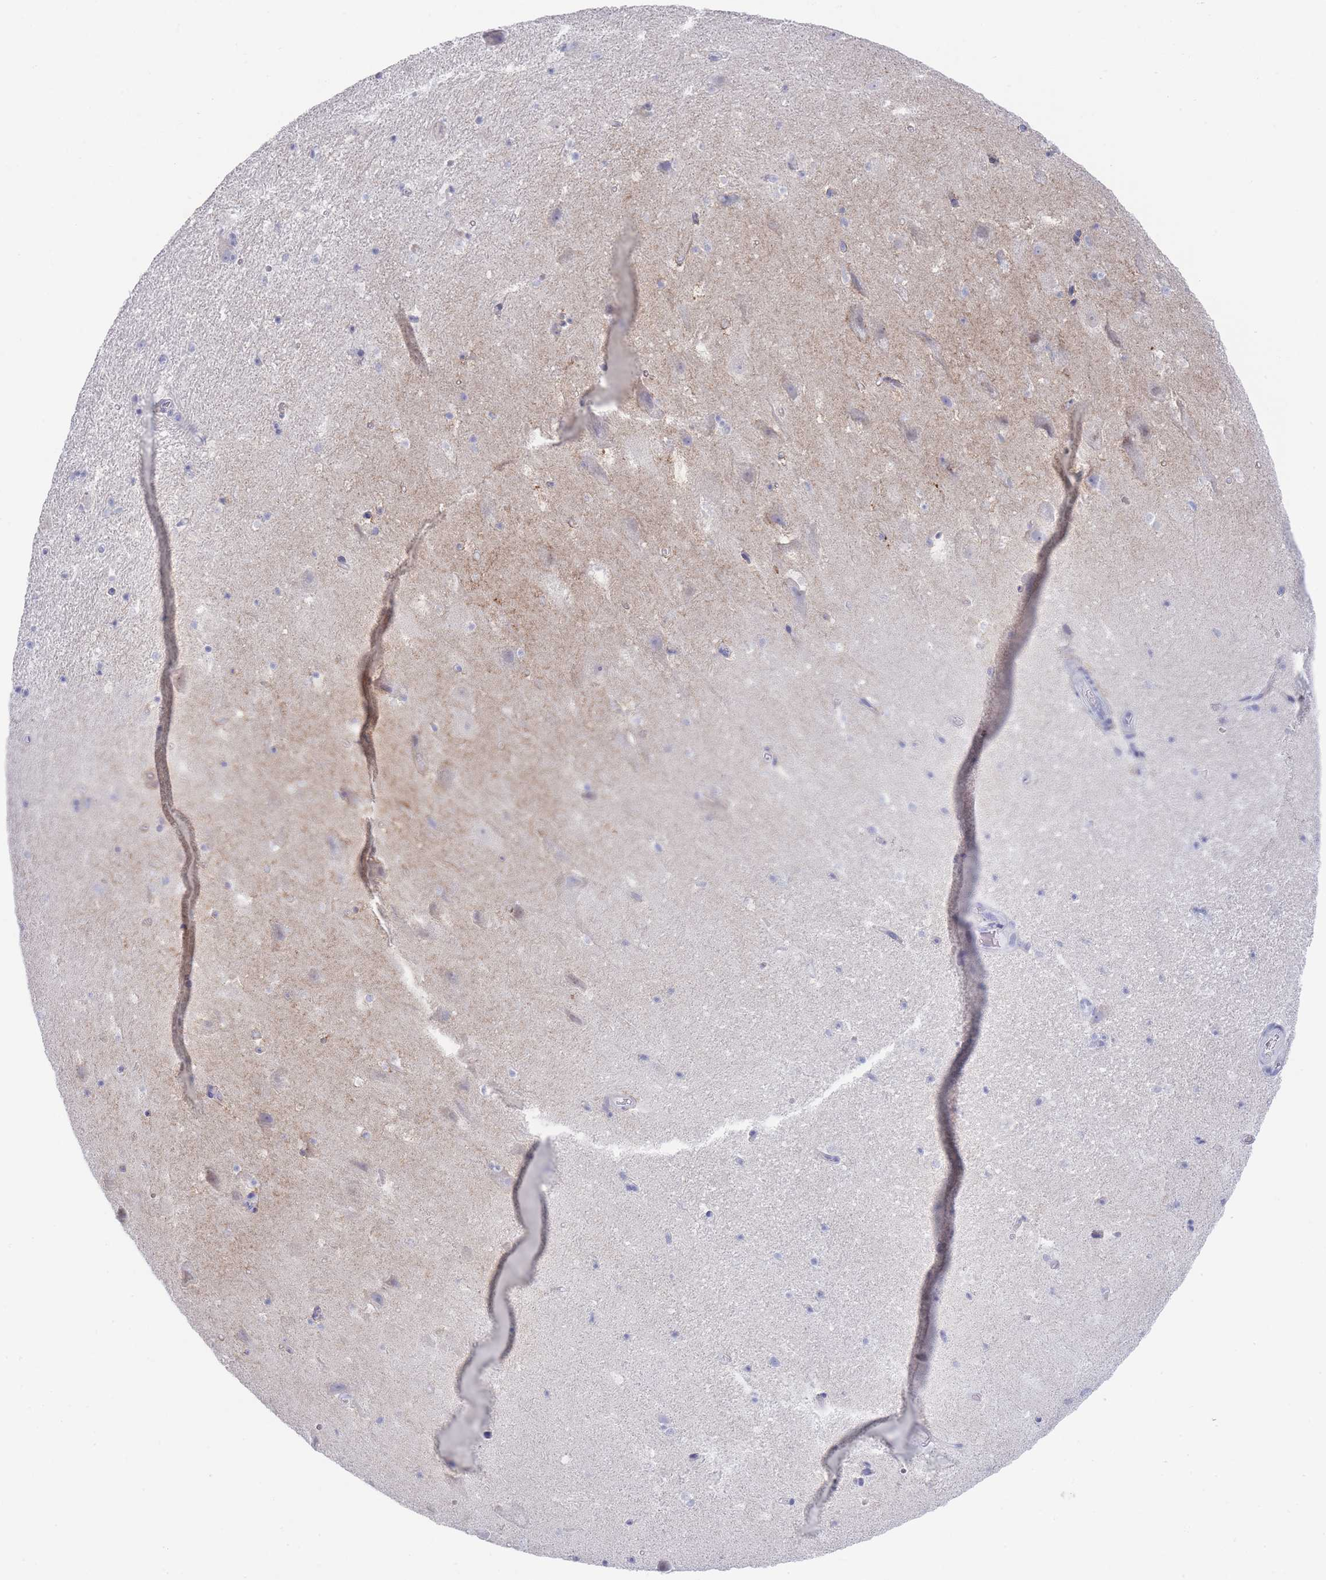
{"staining": {"intensity": "negative", "quantity": "none", "location": "none"}, "tissue": "hippocampus", "cell_type": "Glial cells", "image_type": "normal", "snomed": [{"axis": "morphology", "description": "Normal tissue, NOS"}, {"axis": "topography", "description": "Hippocampus"}], "caption": "Protein analysis of normal hippocampus shows no significant expression in glial cells.", "gene": "RAB2B", "patient": {"sex": "male", "age": 37}}